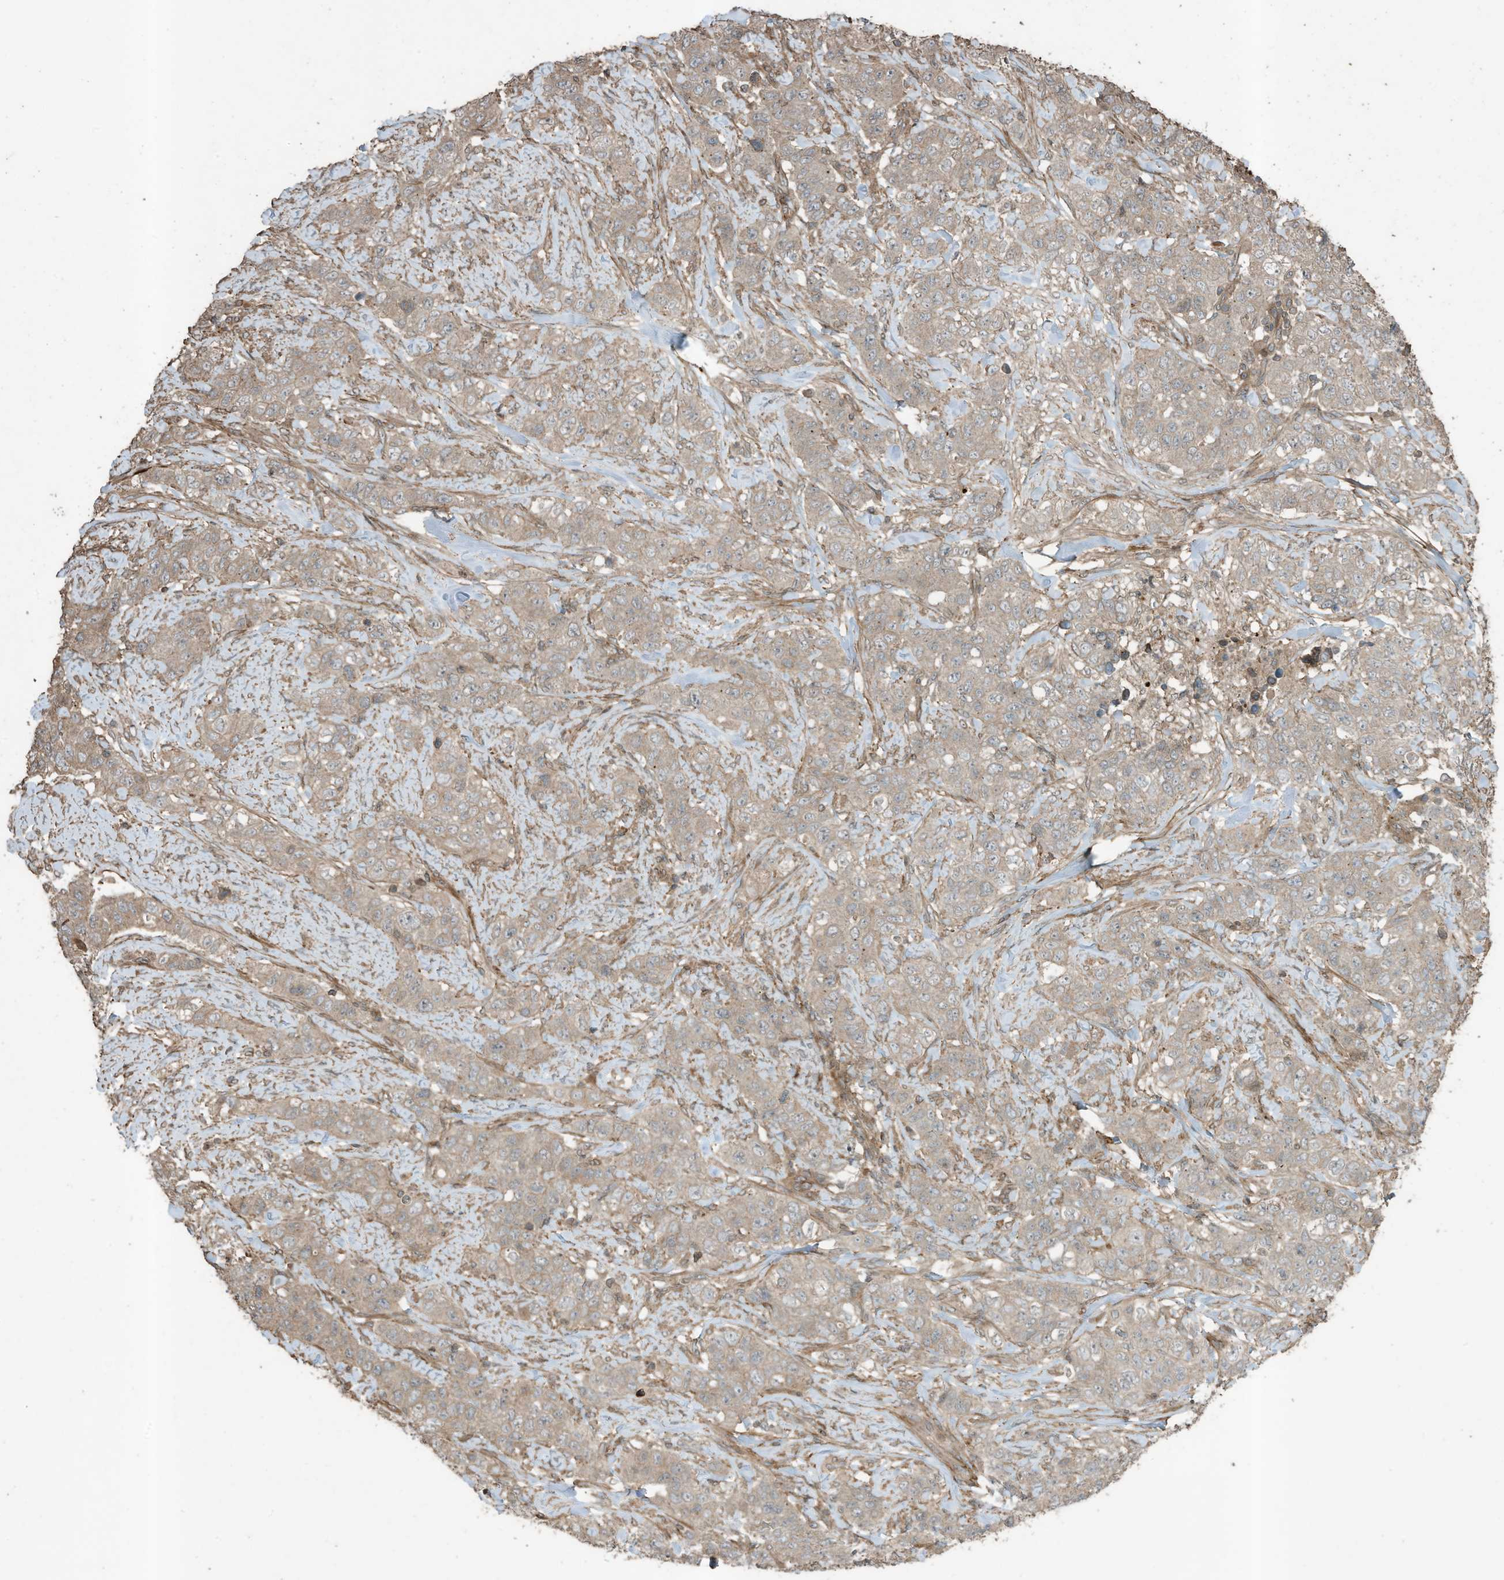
{"staining": {"intensity": "weak", "quantity": ">75%", "location": "cytoplasmic/membranous"}, "tissue": "stomach cancer", "cell_type": "Tumor cells", "image_type": "cancer", "snomed": [{"axis": "morphology", "description": "Adenocarcinoma, NOS"}, {"axis": "topography", "description": "Stomach"}], "caption": "Immunohistochemical staining of adenocarcinoma (stomach) demonstrates weak cytoplasmic/membranous protein expression in about >75% of tumor cells.", "gene": "ZNF653", "patient": {"sex": "male", "age": 48}}